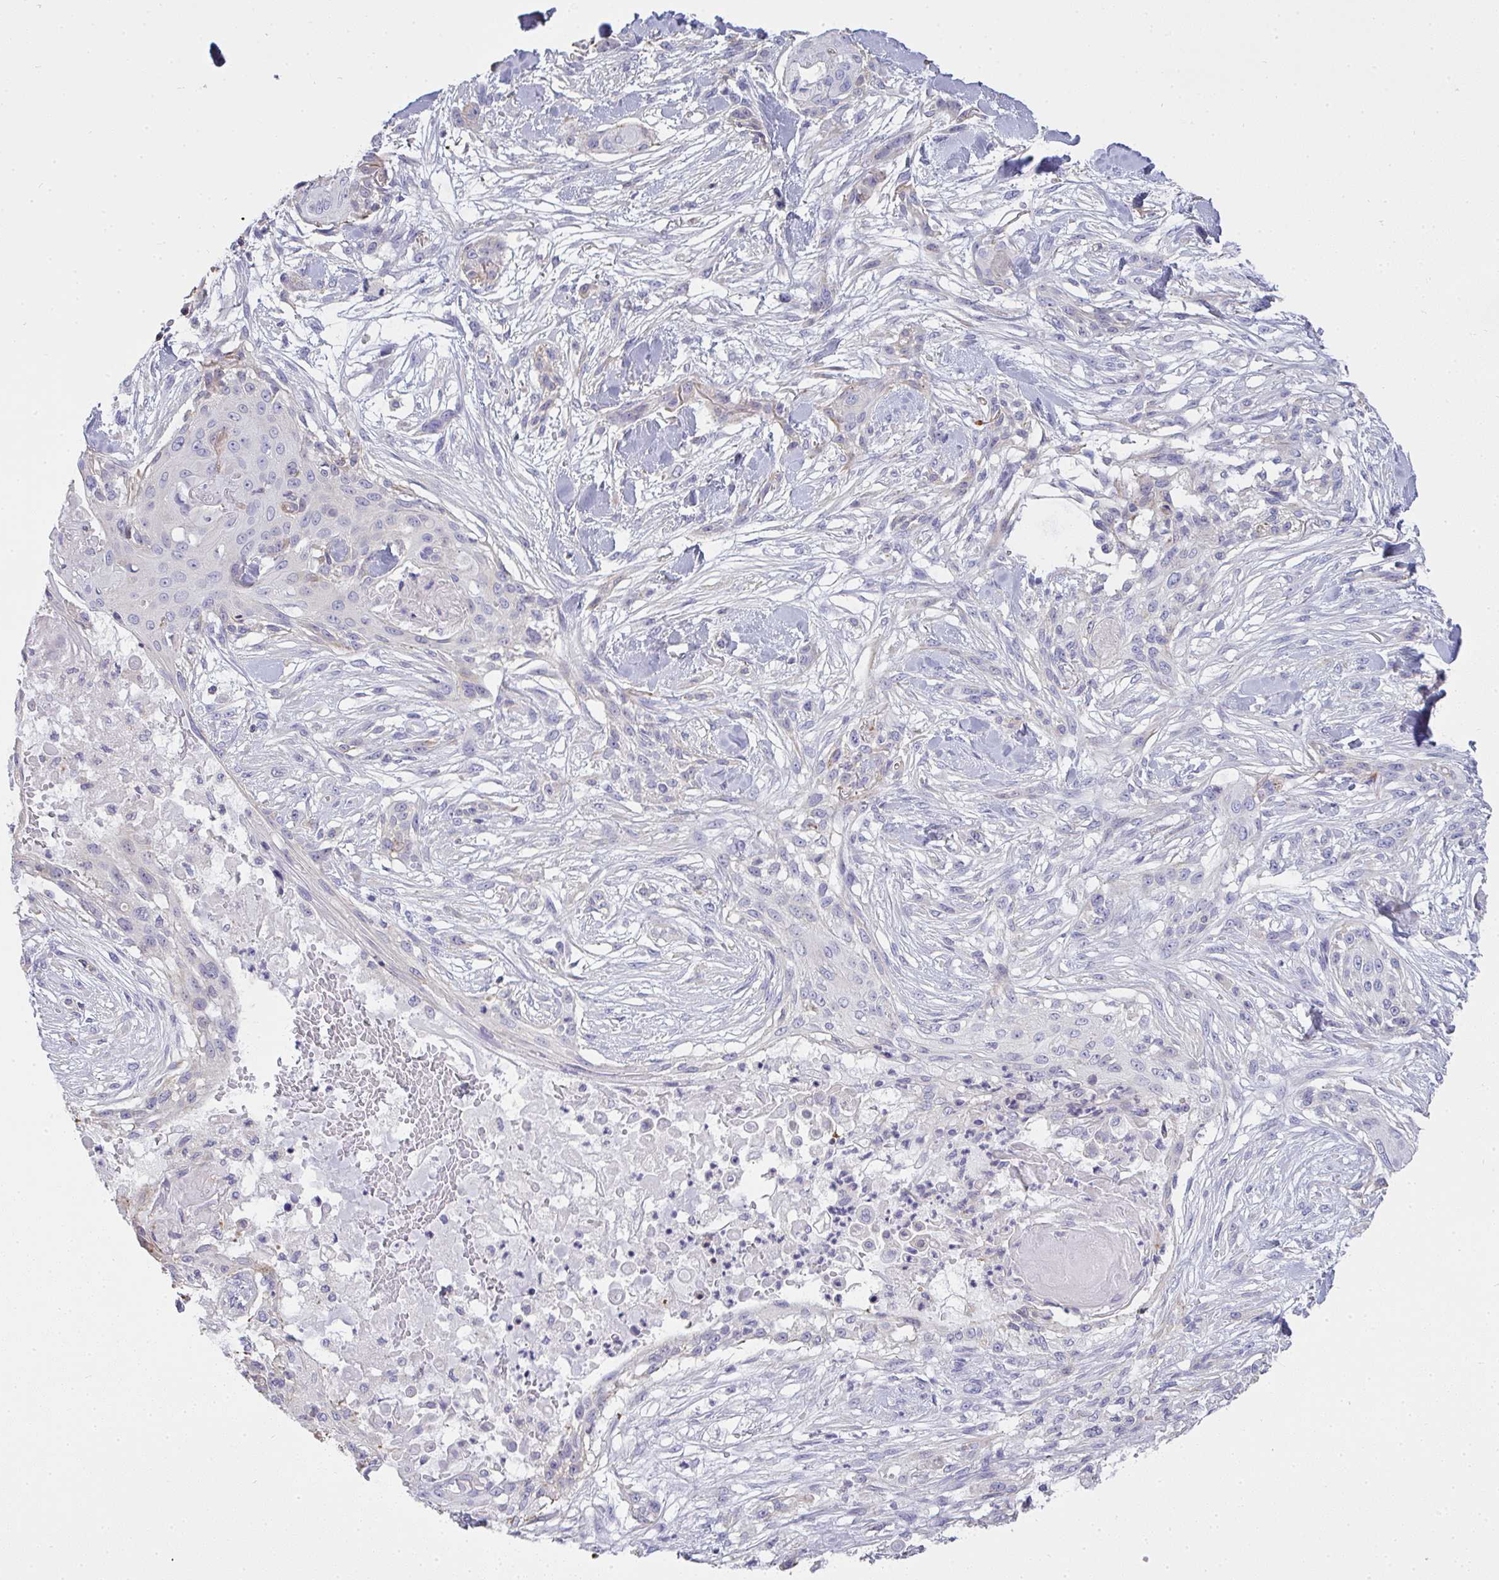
{"staining": {"intensity": "negative", "quantity": "none", "location": "none"}, "tissue": "skin cancer", "cell_type": "Tumor cells", "image_type": "cancer", "snomed": [{"axis": "morphology", "description": "Squamous cell carcinoma, NOS"}, {"axis": "topography", "description": "Skin"}], "caption": "Immunohistochemical staining of human skin squamous cell carcinoma exhibits no significant staining in tumor cells.", "gene": "GSDMB", "patient": {"sex": "female", "age": 59}}